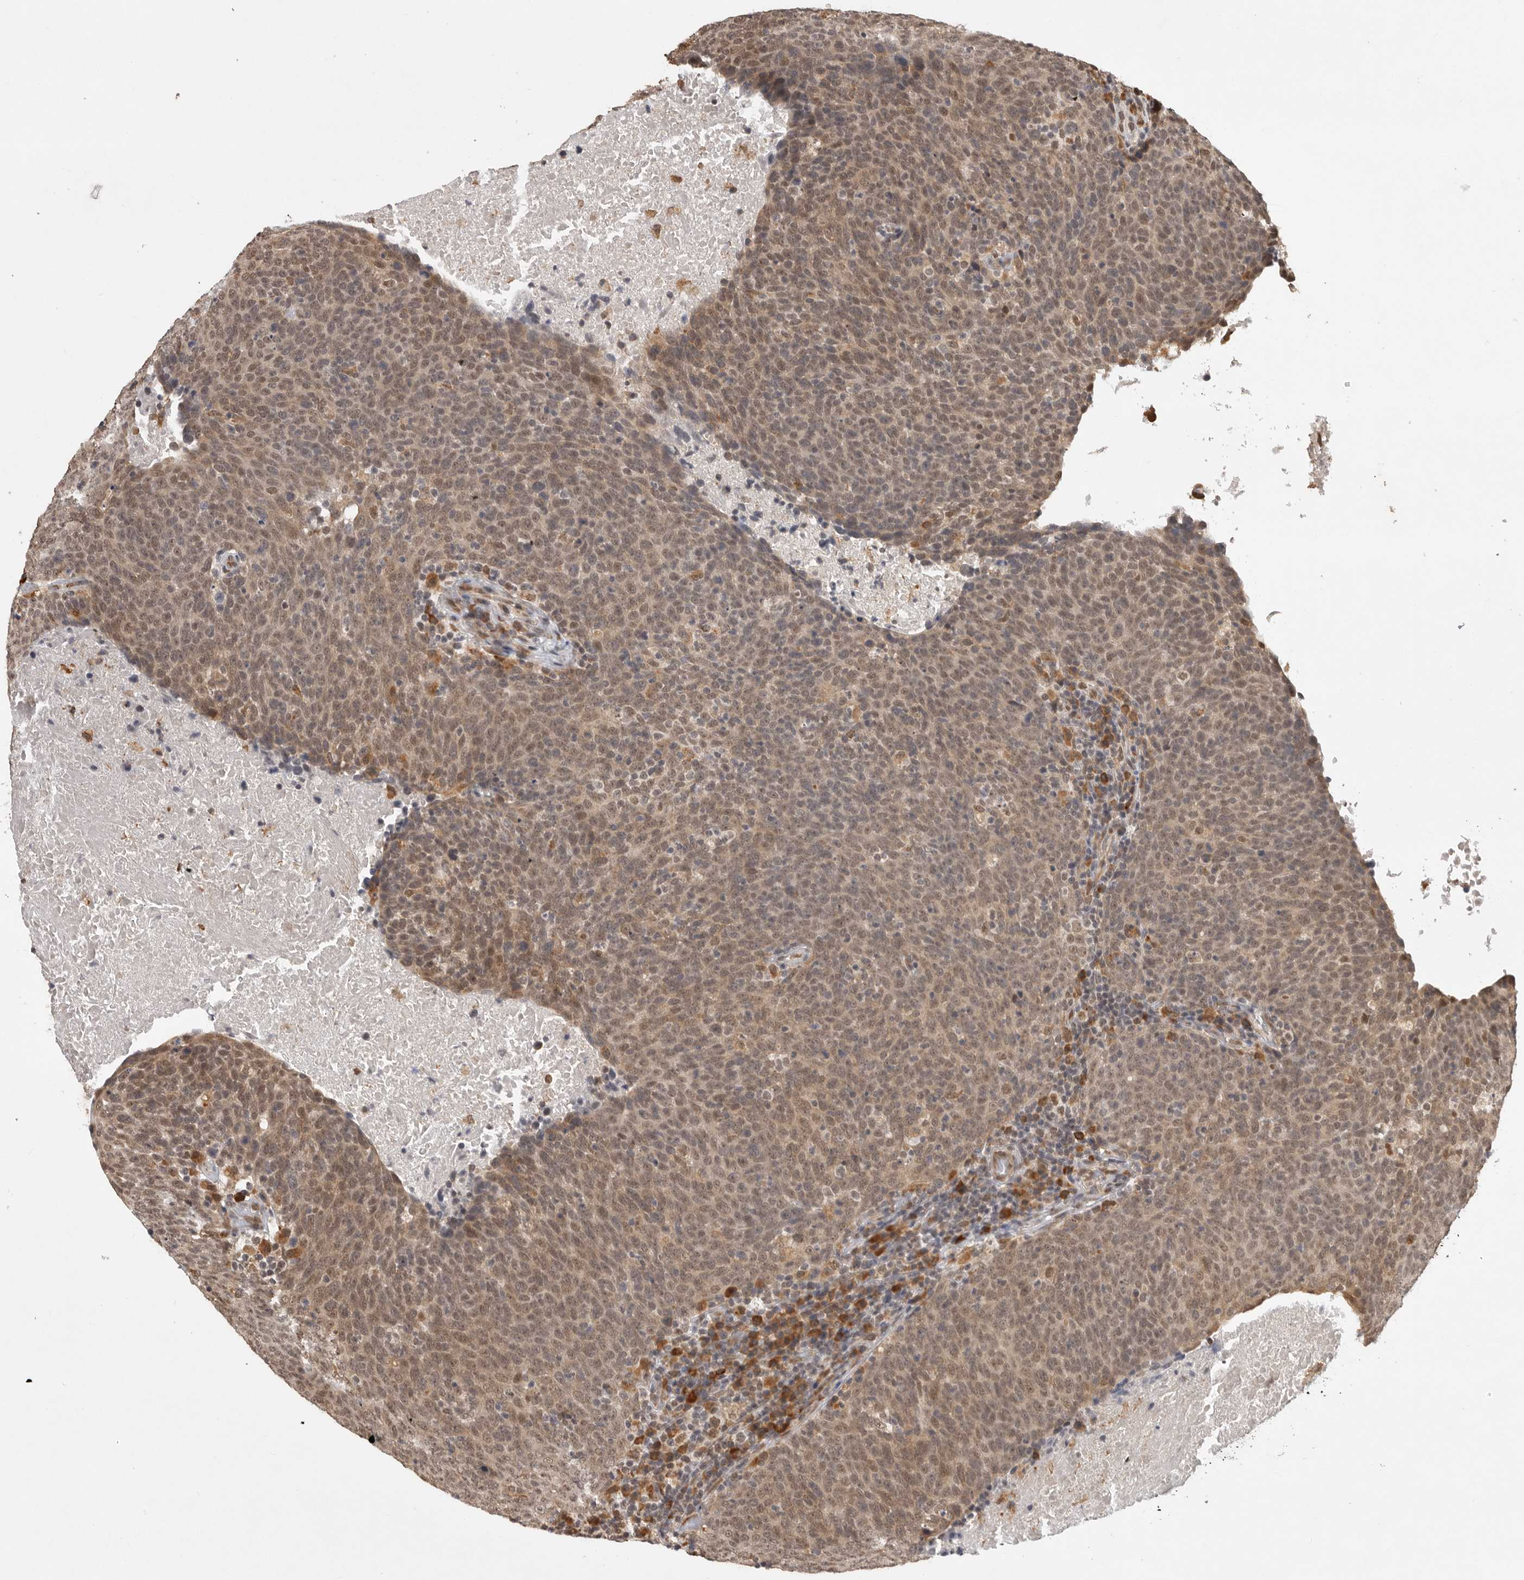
{"staining": {"intensity": "moderate", "quantity": ">75%", "location": "cytoplasmic/membranous"}, "tissue": "head and neck cancer", "cell_type": "Tumor cells", "image_type": "cancer", "snomed": [{"axis": "morphology", "description": "Squamous cell carcinoma, NOS"}, {"axis": "morphology", "description": "Squamous cell carcinoma, metastatic, NOS"}, {"axis": "topography", "description": "Lymph node"}, {"axis": "topography", "description": "Head-Neck"}], "caption": "High-power microscopy captured an immunohistochemistry photomicrograph of head and neck cancer (metastatic squamous cell carcinoma), revealing moderate cytoplasmic/membranous positivity in about >75% of tumor cells.", "gene": "ZNF83", "patient": {"sex": "male", "age": 62}}